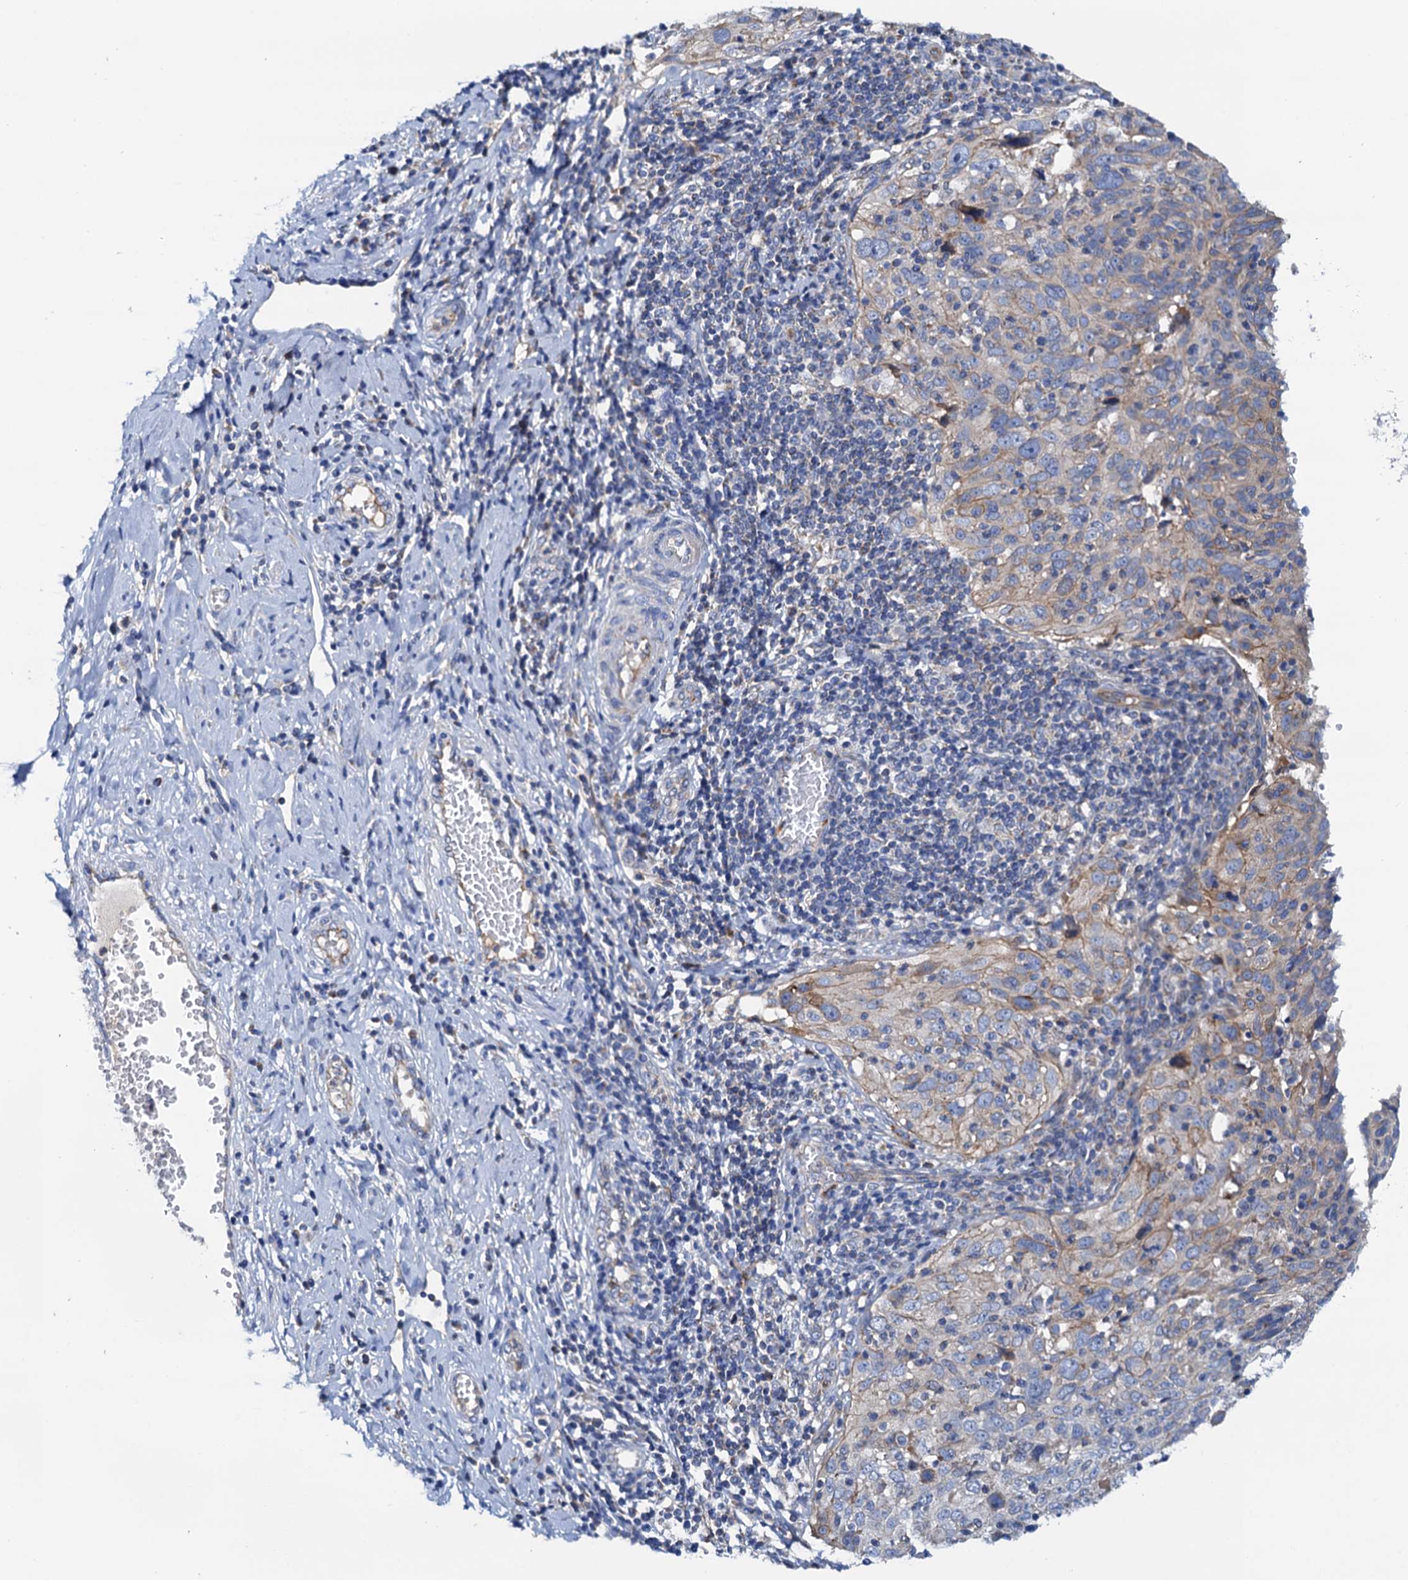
{"staining": {"intensity": "moderate", "quantity": "<25%", "location": "cytoplasmic/membranous"}, "tissue": "cervical cancer", "cell_type": "Tumor cells", "image_type": "cancer", "snomed": [{"axis": "morphology", "description": "Squamous cell carcinoma, NOS"}, {"axis": "topography", "description": "Cervix"}], "caption": "Human cervical cancer (squamous cell carcinoma) stained for a protein (brown) shows moderate cytoplasmic/membranous positive expression in approximately <25% of tumor cells.", "gene": "RASSF9", "patient": {"sex": "female", "age": 31}}